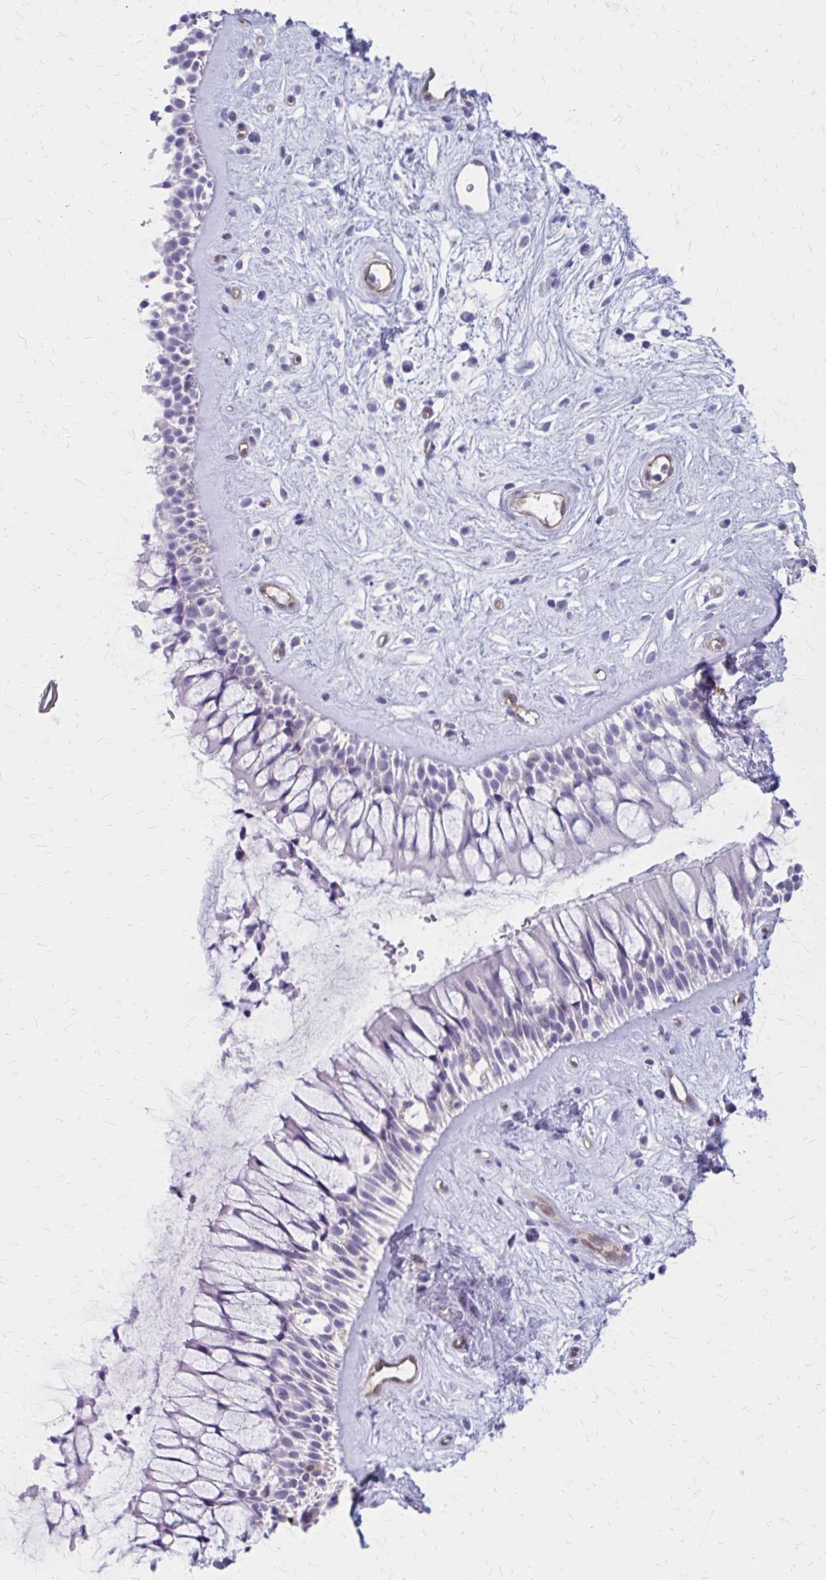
{"staining": {"intensity": "negative", "quantity": "none", "location": "none"}, "tissue": "nasopharynx", "cell_type": "Respiratory epithelial cells", "image_type": "normal", "snomed": [{"axis": "morphology", "description": "Normal tissue, NOS"}, {"axis": "topography", "description": "Nasopharynx"}], "caption": "Human nasopharynx stained for a protein using immunohistochemistry displays no expression in respiratory epithelial cells.", "gene": "CLIC2", "patient": {"sex": "male", "age": 32}}